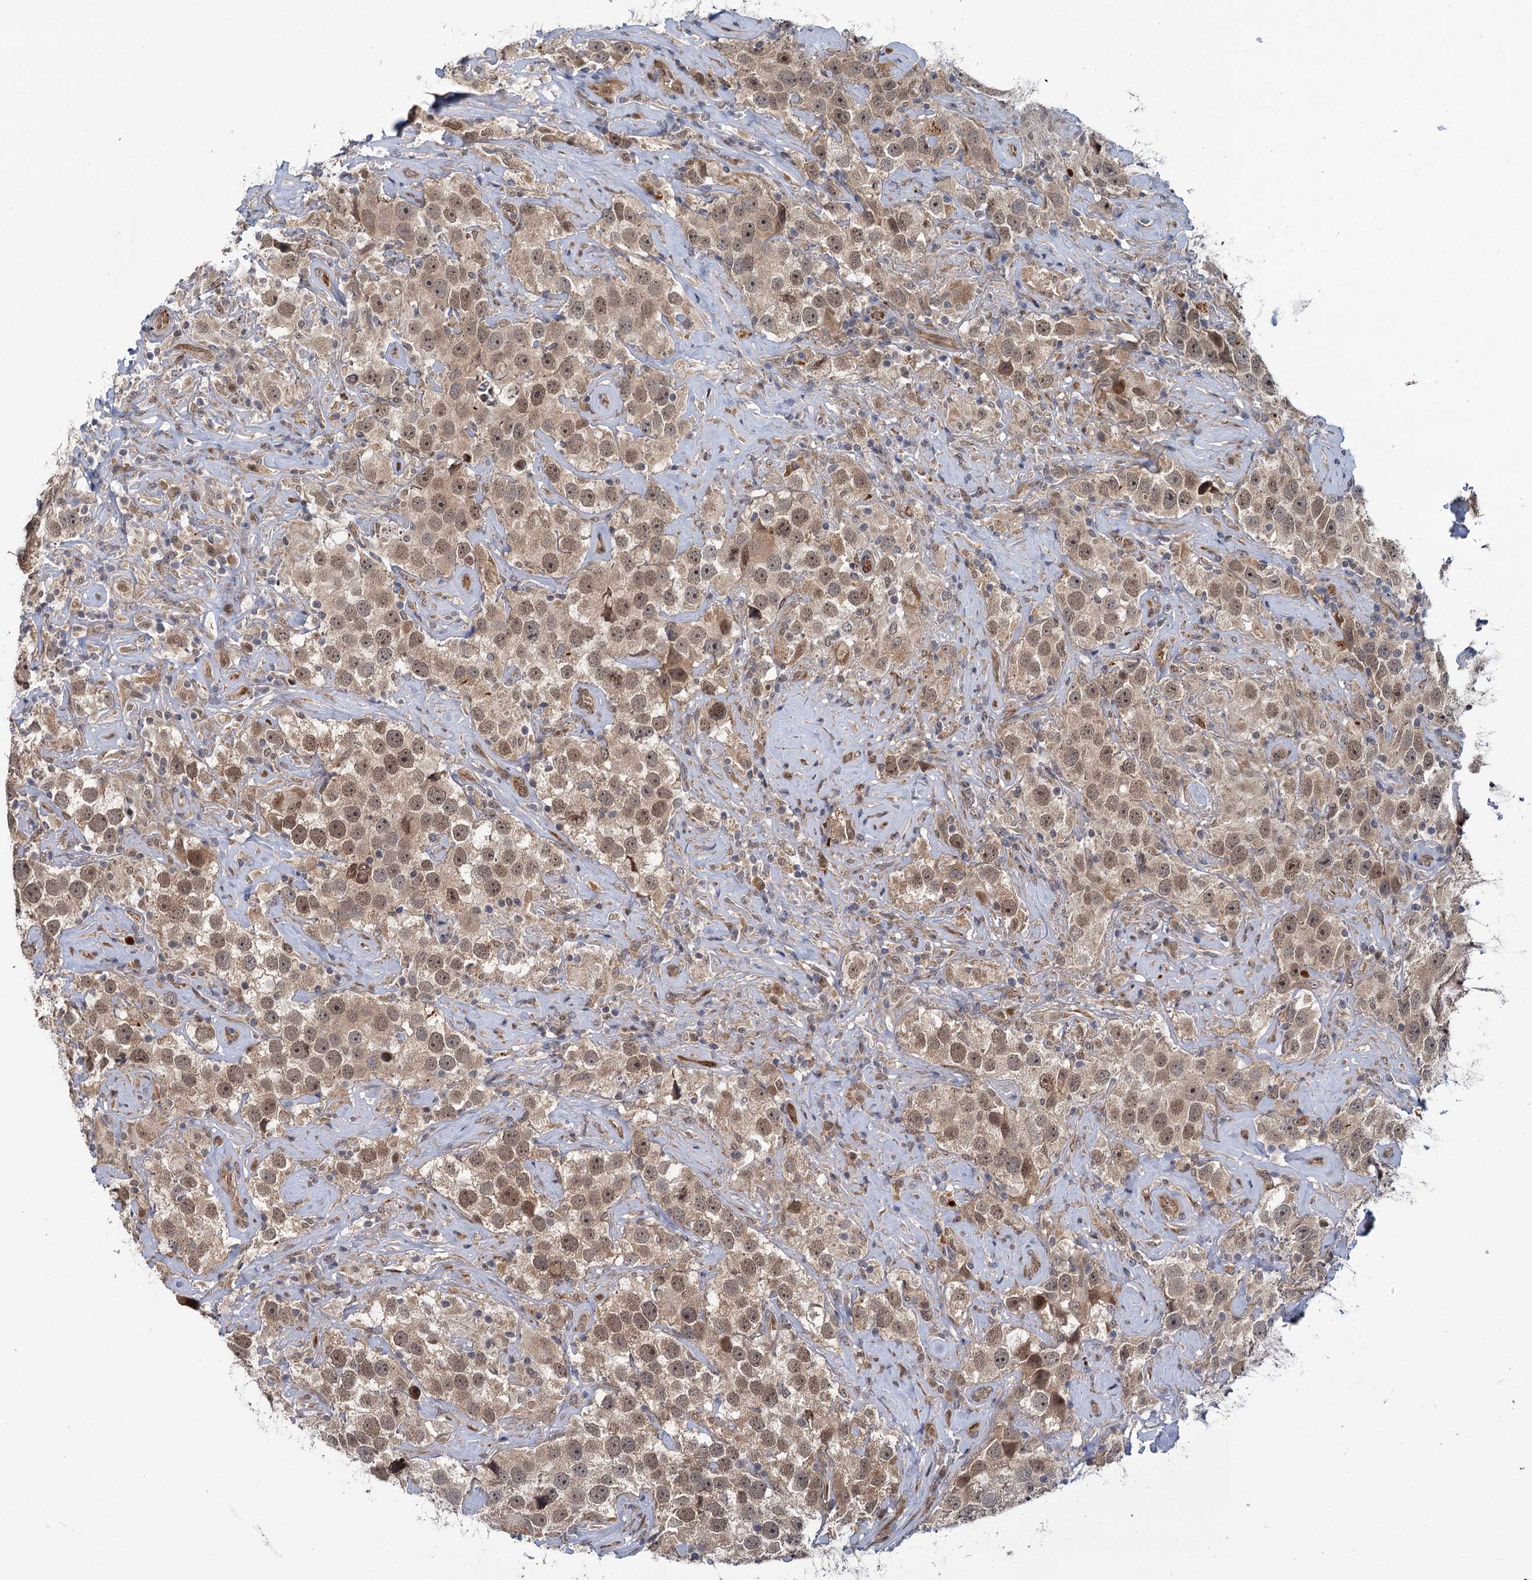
{"staining": {"intensity": "weak", "quantity": ">75%", "location": "cytoplasmic/membranous,nuclear"}, "tissue": "testis cancer", "cell_type": "Tumor cells", "image_type": "cancer", "snomed": [{"axis": "morphology", "description": "Seminoma, NOS"}, {"axis": "topography", "description": "Testis"}], "caption": "IHC image of testis cancer stained for a protein (brown), which displays low levels of weak cytoplasmic/membranous and nuclear staining in about >75% of tumor cells.", "gene": "APBA2", "patient": {"sex": "male", "age": 49}}